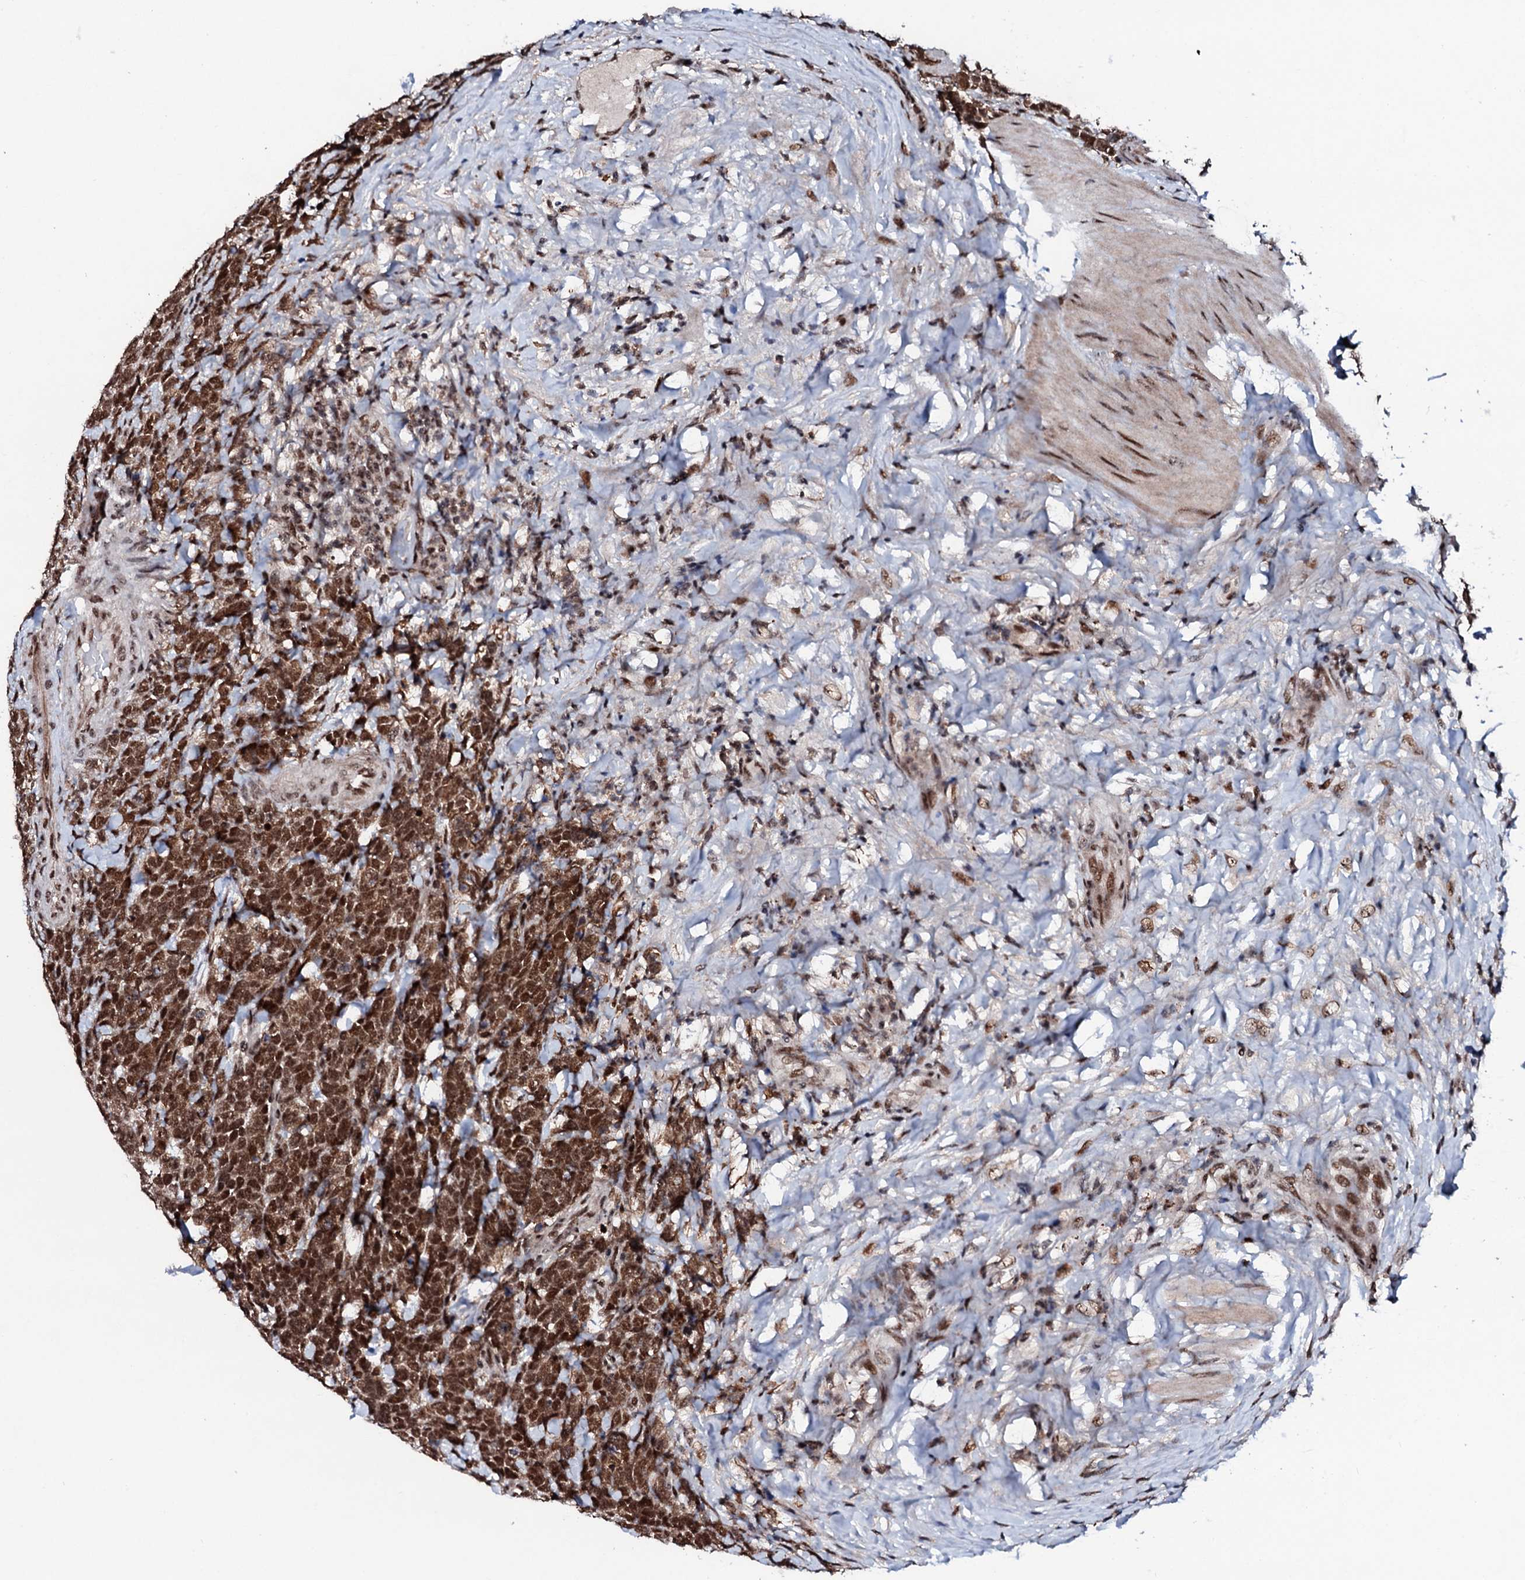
{"staining": {"intensity": "strong", "quantity": ">75%", "location": "nuclear"}, "tissue": "urothelial cancer", "cell_type": "Tumor cells", "image_type": "cancer", "snomed": [{"axis": "morphology", "description": "Urothelial carcinoma, High grade"}, {"axis": "topography", "description": "Urinary bladder"}], "caption": "An image of urothelial cancer stained for a protein reveals strong nuclear brown staining in tumor cells. (DAB (3,3'-diaminobenzidine) IHC, brown staining for protein, blue staining for nuclei).", "gene": "PRPF18", "patient": {"sex": "female", "age": 82}}